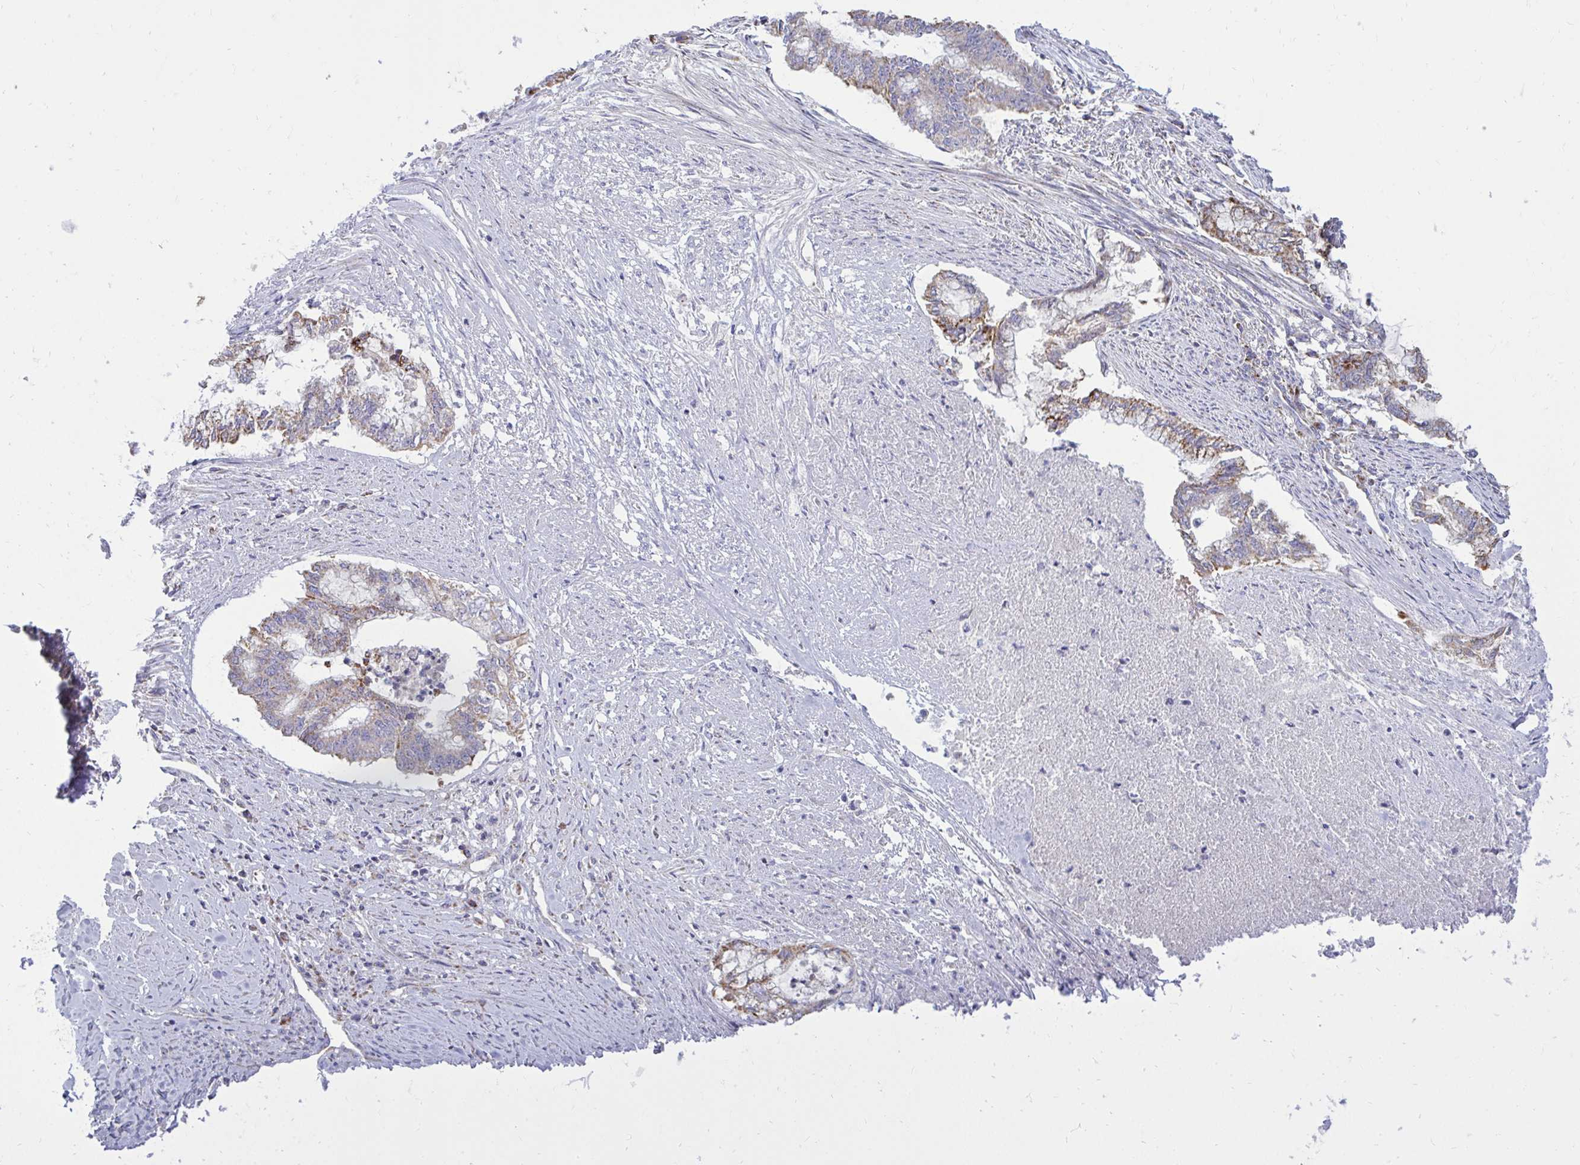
{"staining": {"intensity": "moderate", "quantity": ">75%", "location": "cytoplasmic/membranous"}, "tissue": "endometrial cancer", "cell_type": "Tumor cells", "image_type": "cancer", "snomed": [{"axis": "morphology", "description": "Adenocarcinoma, NOS"}, {"axis": "topography", "description": "Endometrium"}], "caption": "Protein expression by immunohistochemistry (IHC) reveals moderate cytoplasmic/membranous expression in approximately >75% of tumor cells in adenocarcinoma (endometrial). (DAB IHC, brown staining for protein, blue staining for nuclei).", "gene": "OR10R2", "patient": {"sex": "female", "age": 79}}